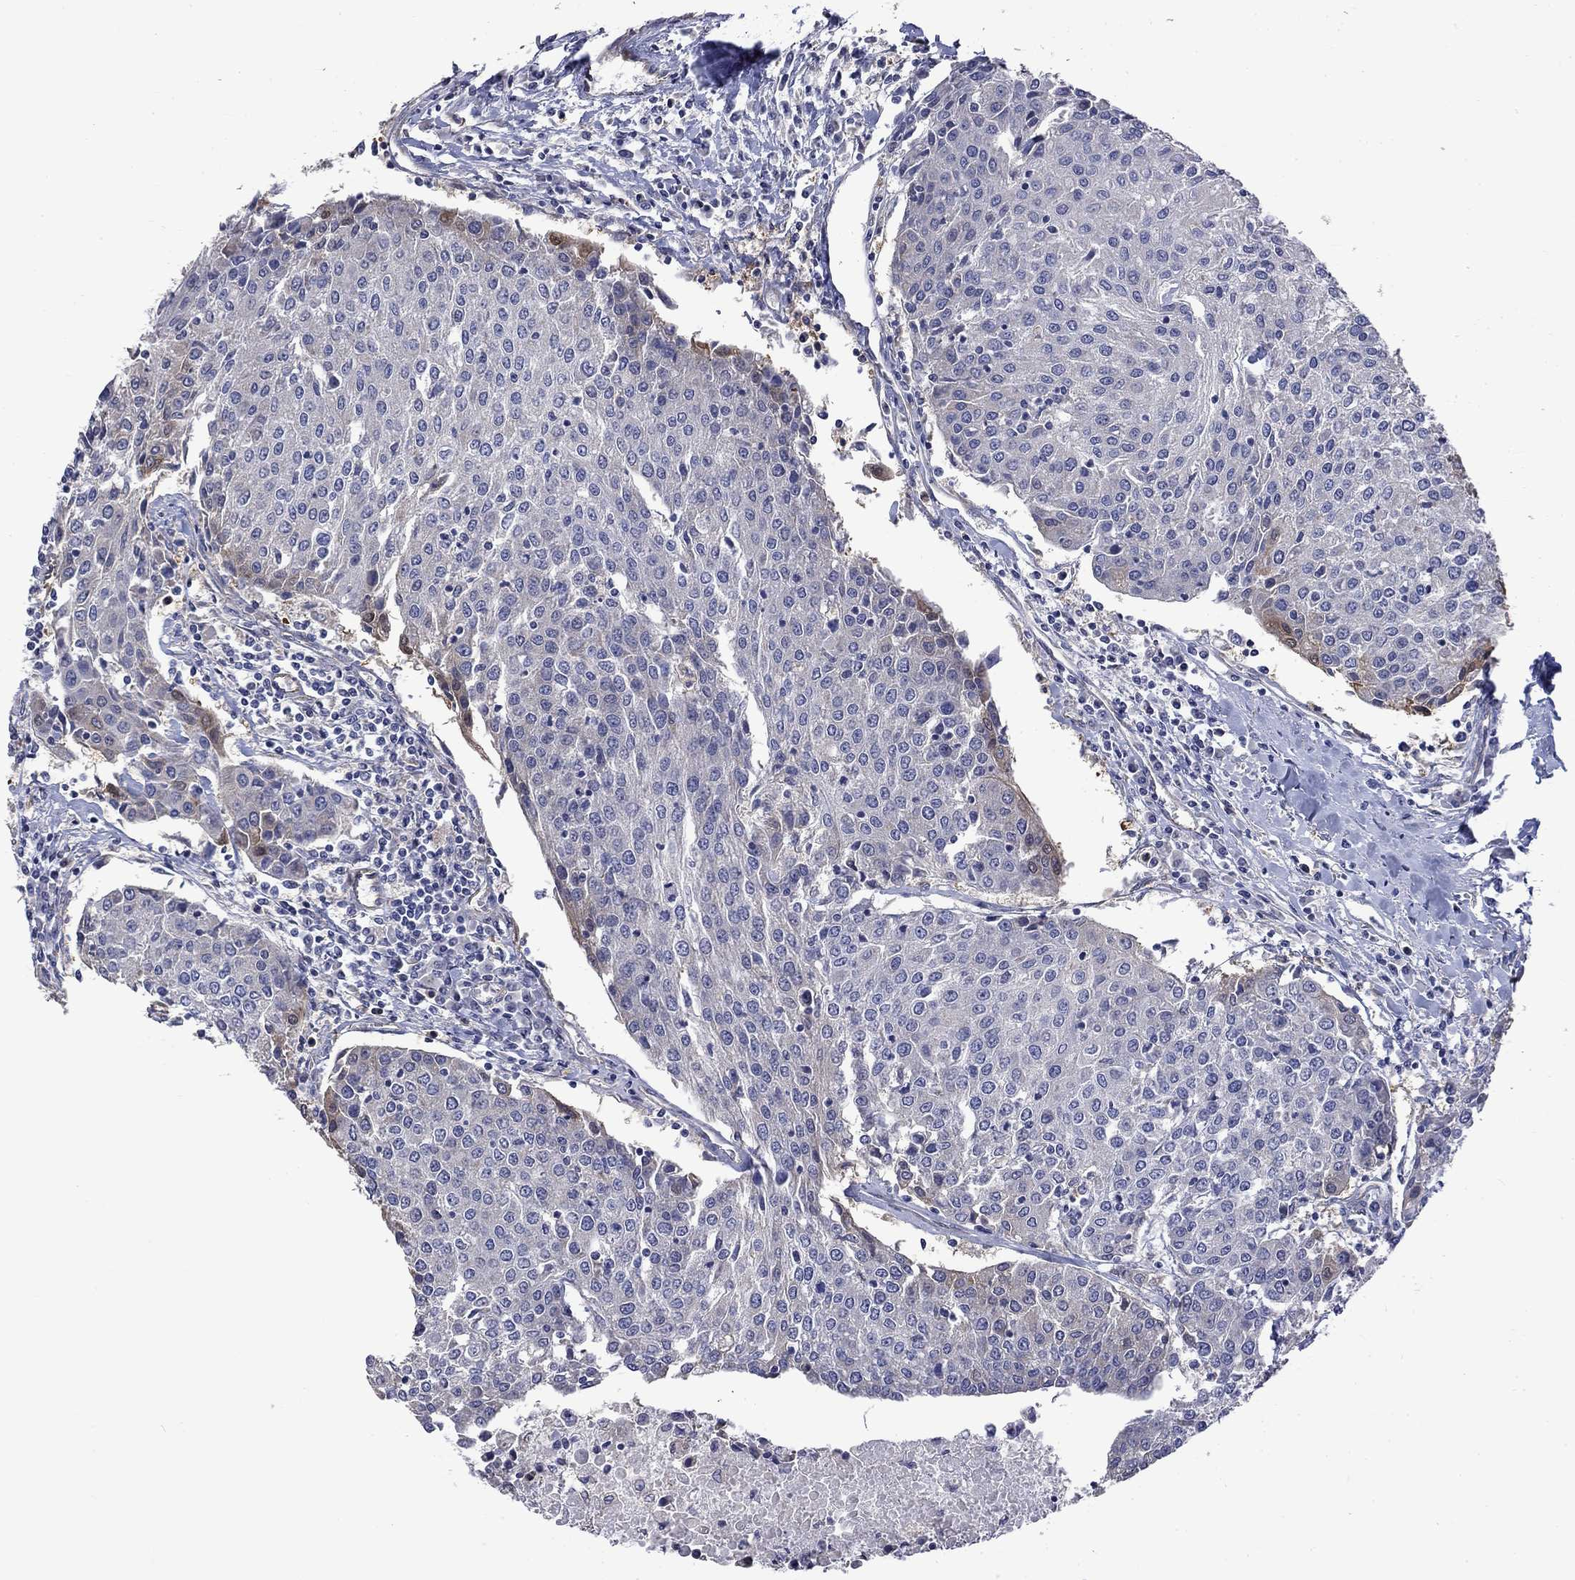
{"staining": {"intensity": "moderate", "quantity": "<25%", "location": "cytoplasmic/membranous,nuclear"}, "tissue": "urothelial cancer", "cell_type": "Tumor cells", "image_type": "cancer", "snomed": [{"axis": "morphology", "description": "Urothelial carcinoma, High grade"}, {"axis": "topography", "description": "Urinary bladder"}], "caption": "IHC photomicrograph of neoplastic tissue: human high-grade urothelial carcinoma stained using IHC demonstrates low levels of moderate protein expression localized specifically in the cytoplasmic/membranous and nuclear of tumor cells, appearing as a cytoplasmic/membranous and nuclear brown color.", "gene": "CAMKK2", "patient": {"sex": "female", "age": 85}}